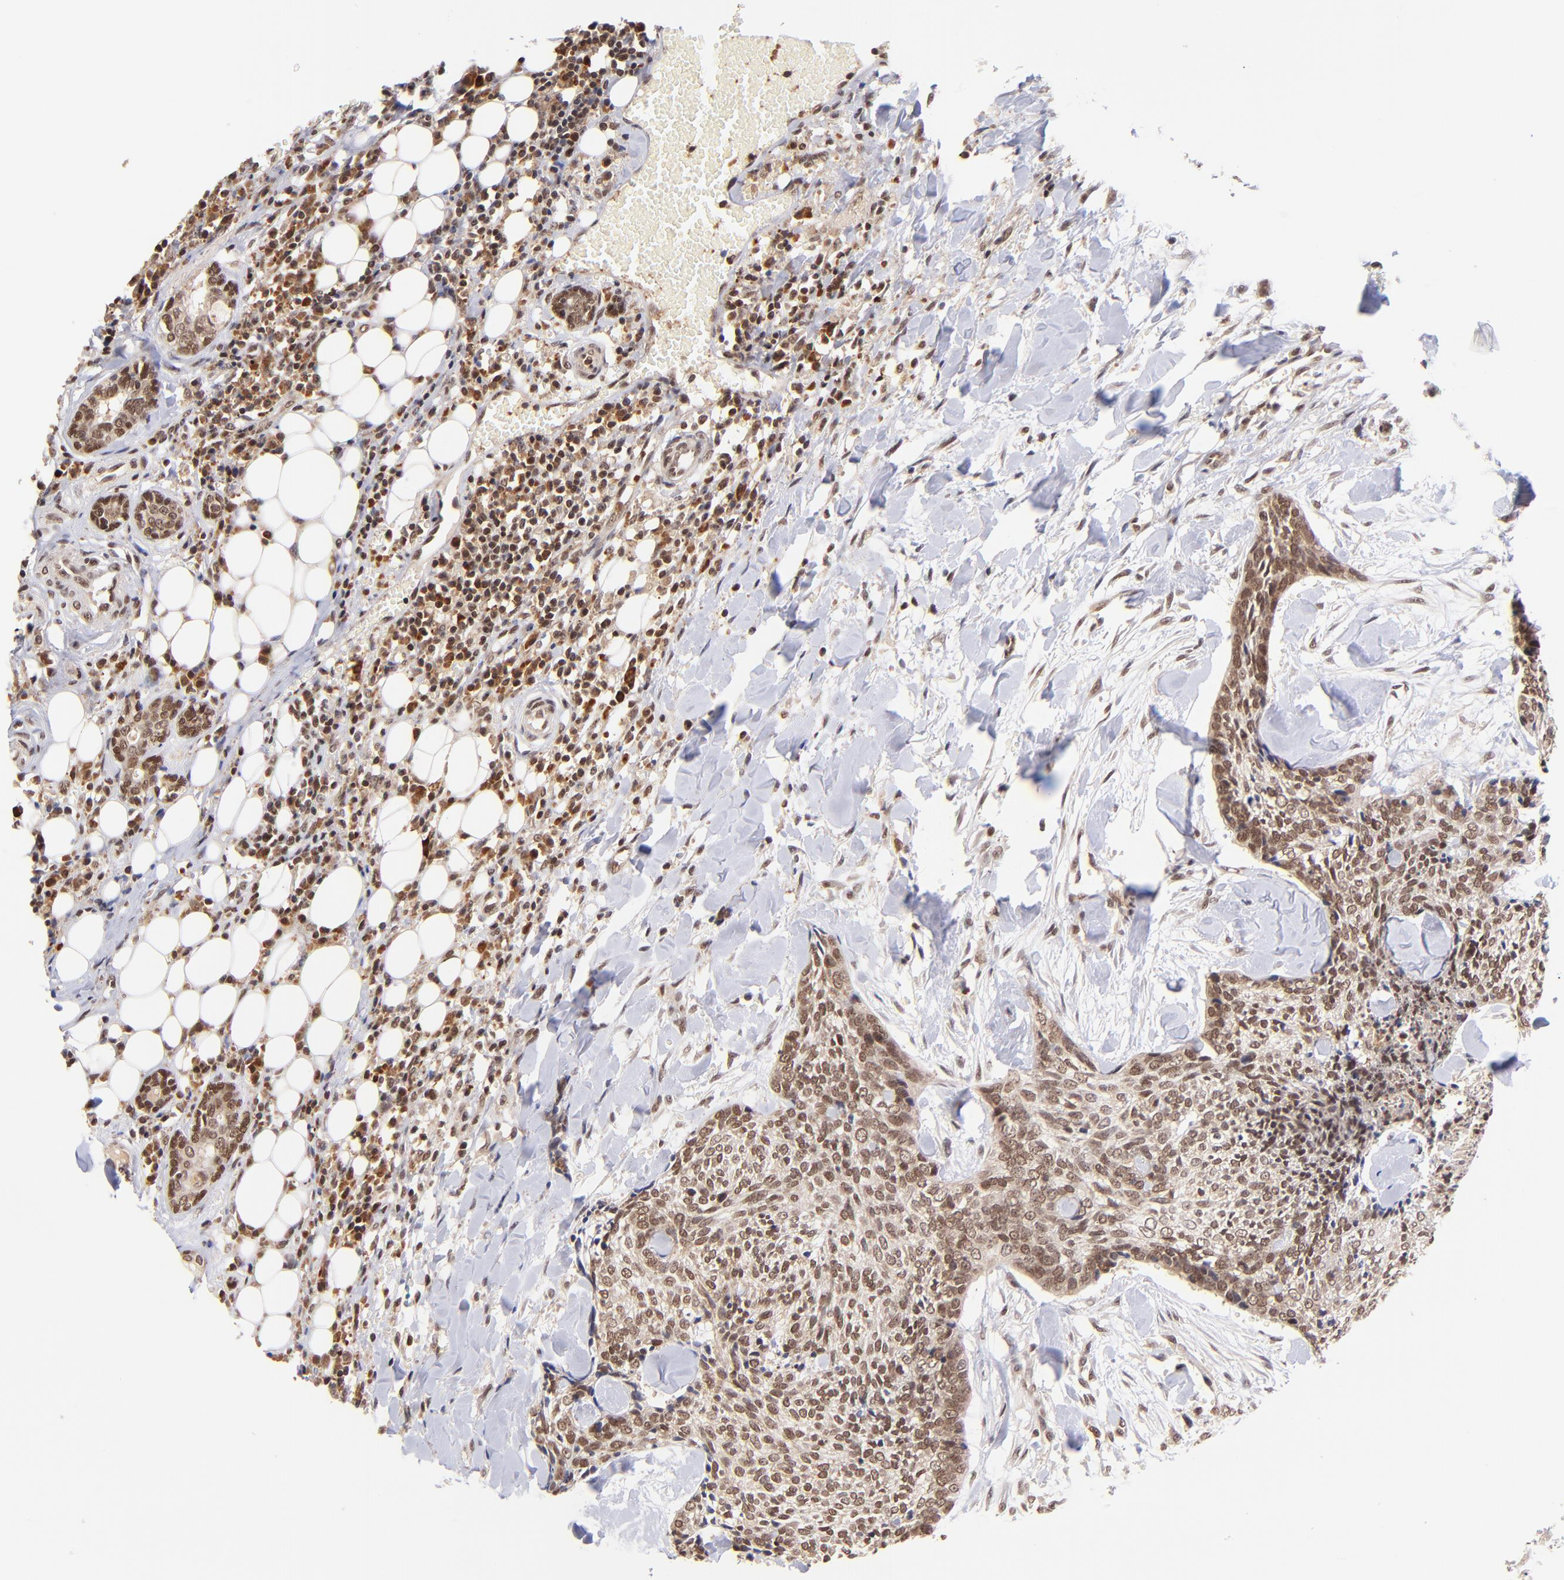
{"staining": {"intensity": "moderate", "quantity": ">75%", "location": "cytoplasmic/membranous,nuclear"}, "tissue": "head and neck cancer", "cell_type": "Tumor cells", "image_type": "cancer", "snomed": [{"axis": "morphology", "description": "Squamous cell carcinoma, NOS"}, {"axis": "topography", "description": "Salivary gland"}, {"axis": "topography", "description": "Head-Neck"}], "caption": "Moderate cytoplasmic/membranous and nuclear expression for a protein is seen in approximately >75% of tumor cells of head and neck squamous cell carcinoma using immunohistochemistry.", "gene": "WDR25", "patient": {"sex": "male", "age": 70}}